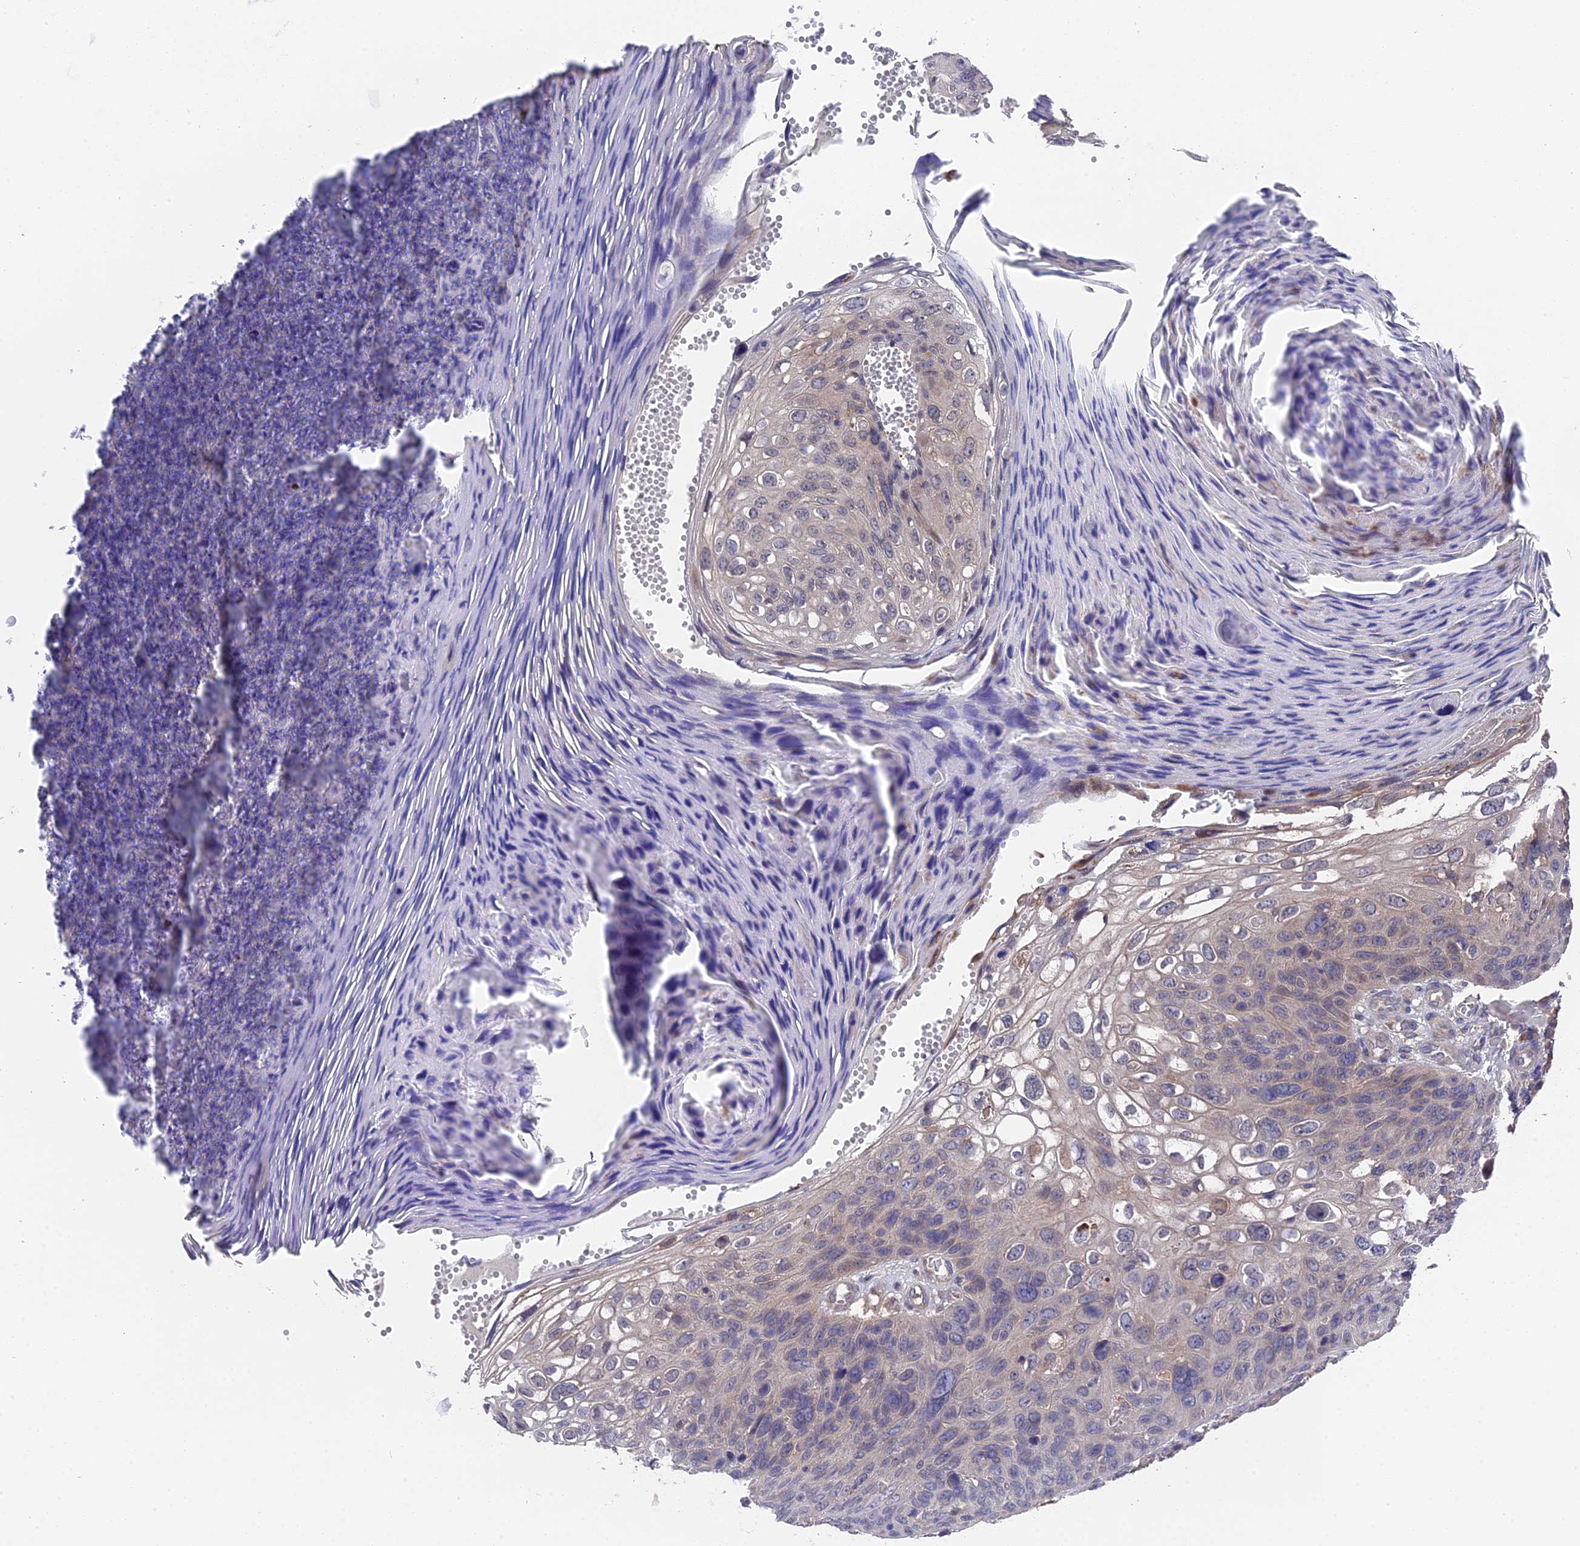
{"staining": {"intensity": "weak", "quantity": "<25%", "location": "cytoplasmic/membranous"}, "tissue": "skin cancer", "cell_type": "Tumor cells", "image_type": "cancer", "snomed": [{"axis": "morphology", "description": "Squamous cell carcinoma, NOS"}, {"axis": "topography", "description": "Skin"}], "caption": "This is an immunohistochemistry (IHC) histopathology image of squamous cell carcinoma (skin). There is no staining in tumor cells.", "gene": "ZCCHC2", "patient": {"sex": "female", "age": 90}}